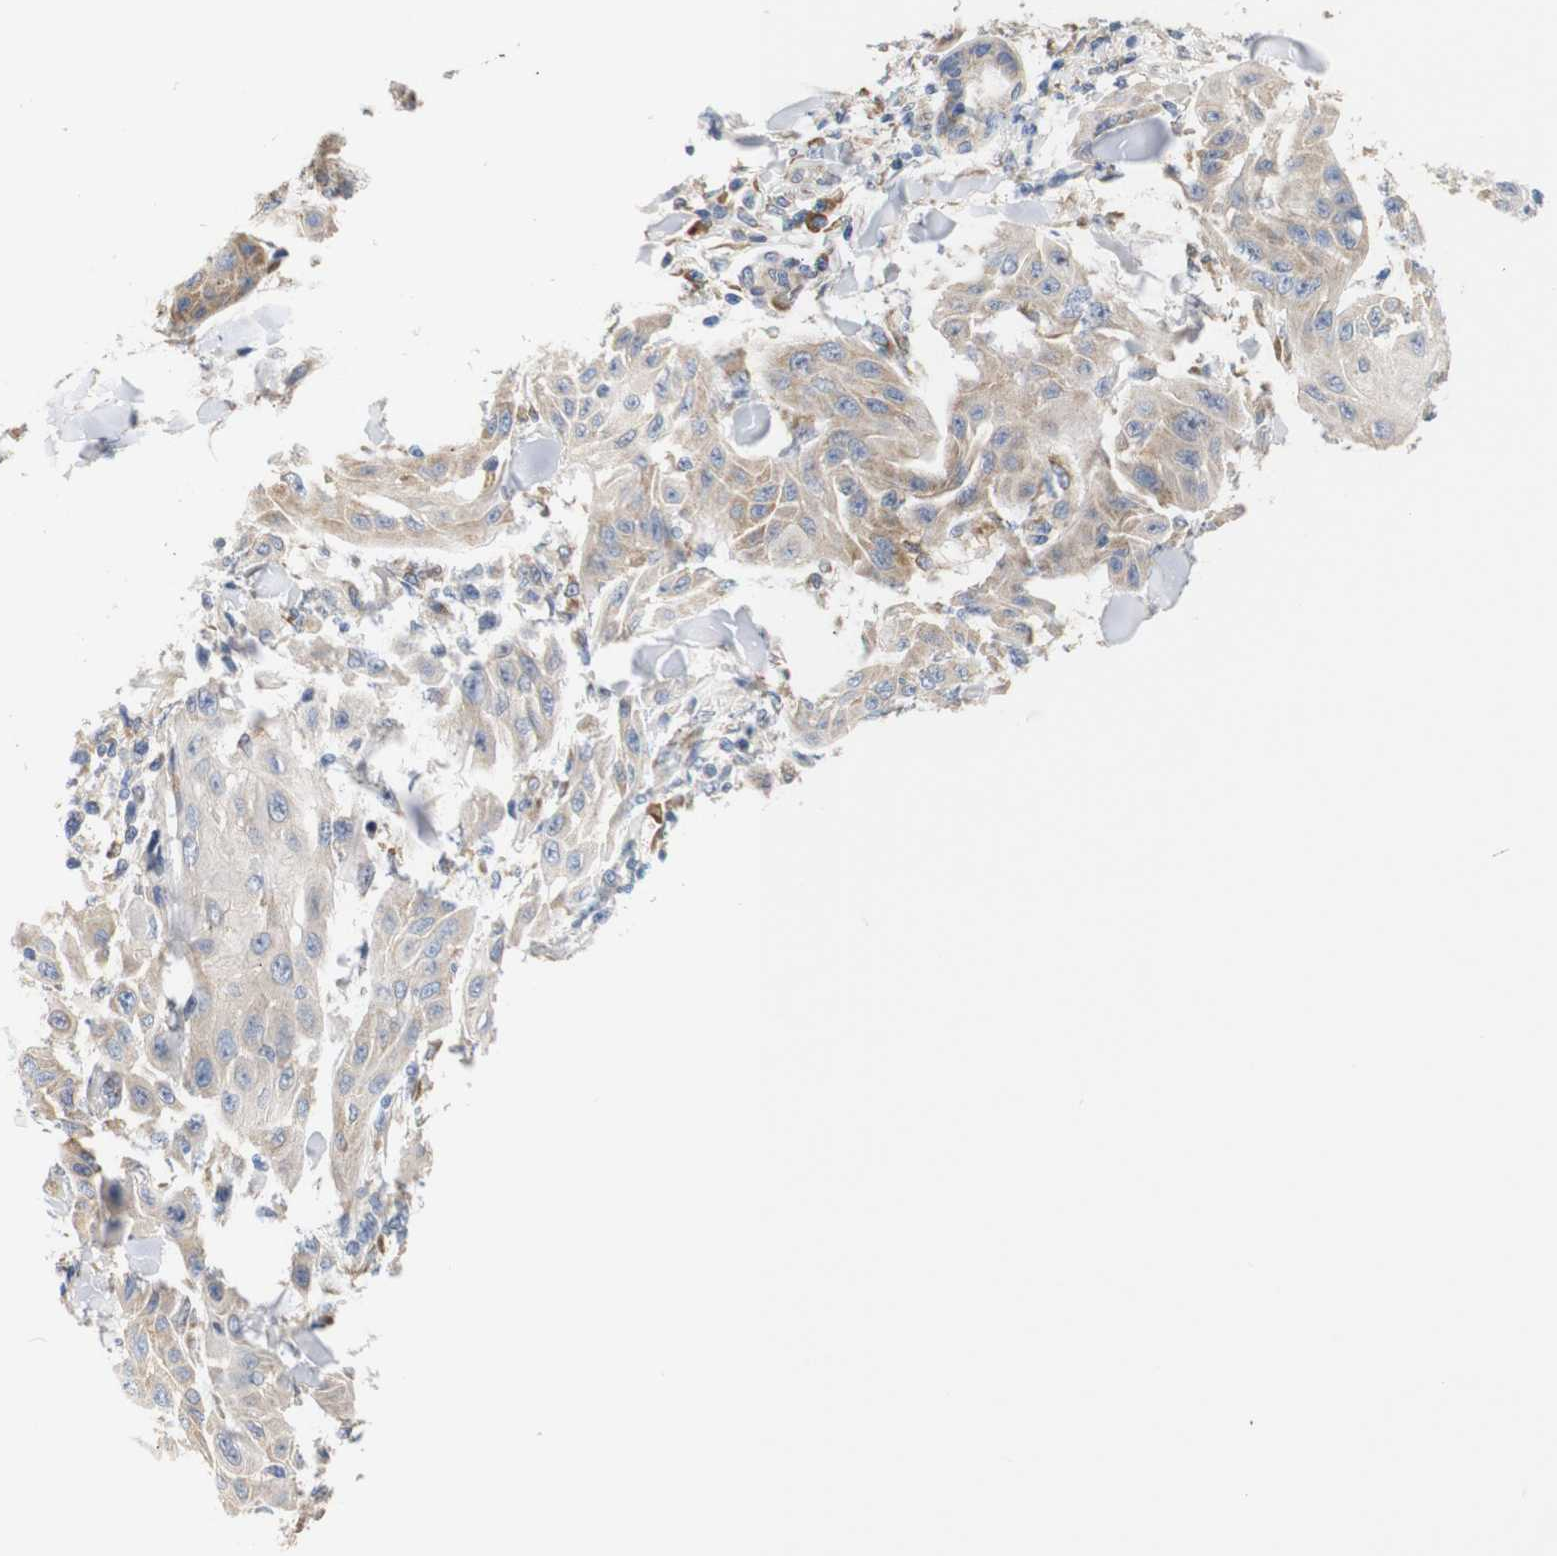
{"staining": {"intensity": "moderate", "quantity": ">75%", "location": "cytoplasmic/membranous"}, "tissue": "skin cancer", "cell_type": "Tumor cells", "image_type": "cancer", "snomed": [{"axis": "morphology", "description": "Squamous cell carcinoma, NOS"}, {"axis": "topography", "description": "Skin"}], "caption": "Immunohistochemistry of human squamous cell carcinoma (skin) reveals medium levels of moderate cytoplasmic/membranous positivity in approximately >75% of tumor cells.", "gene": "TRIM5", "patient": {"sex": "male", "age": 24}}